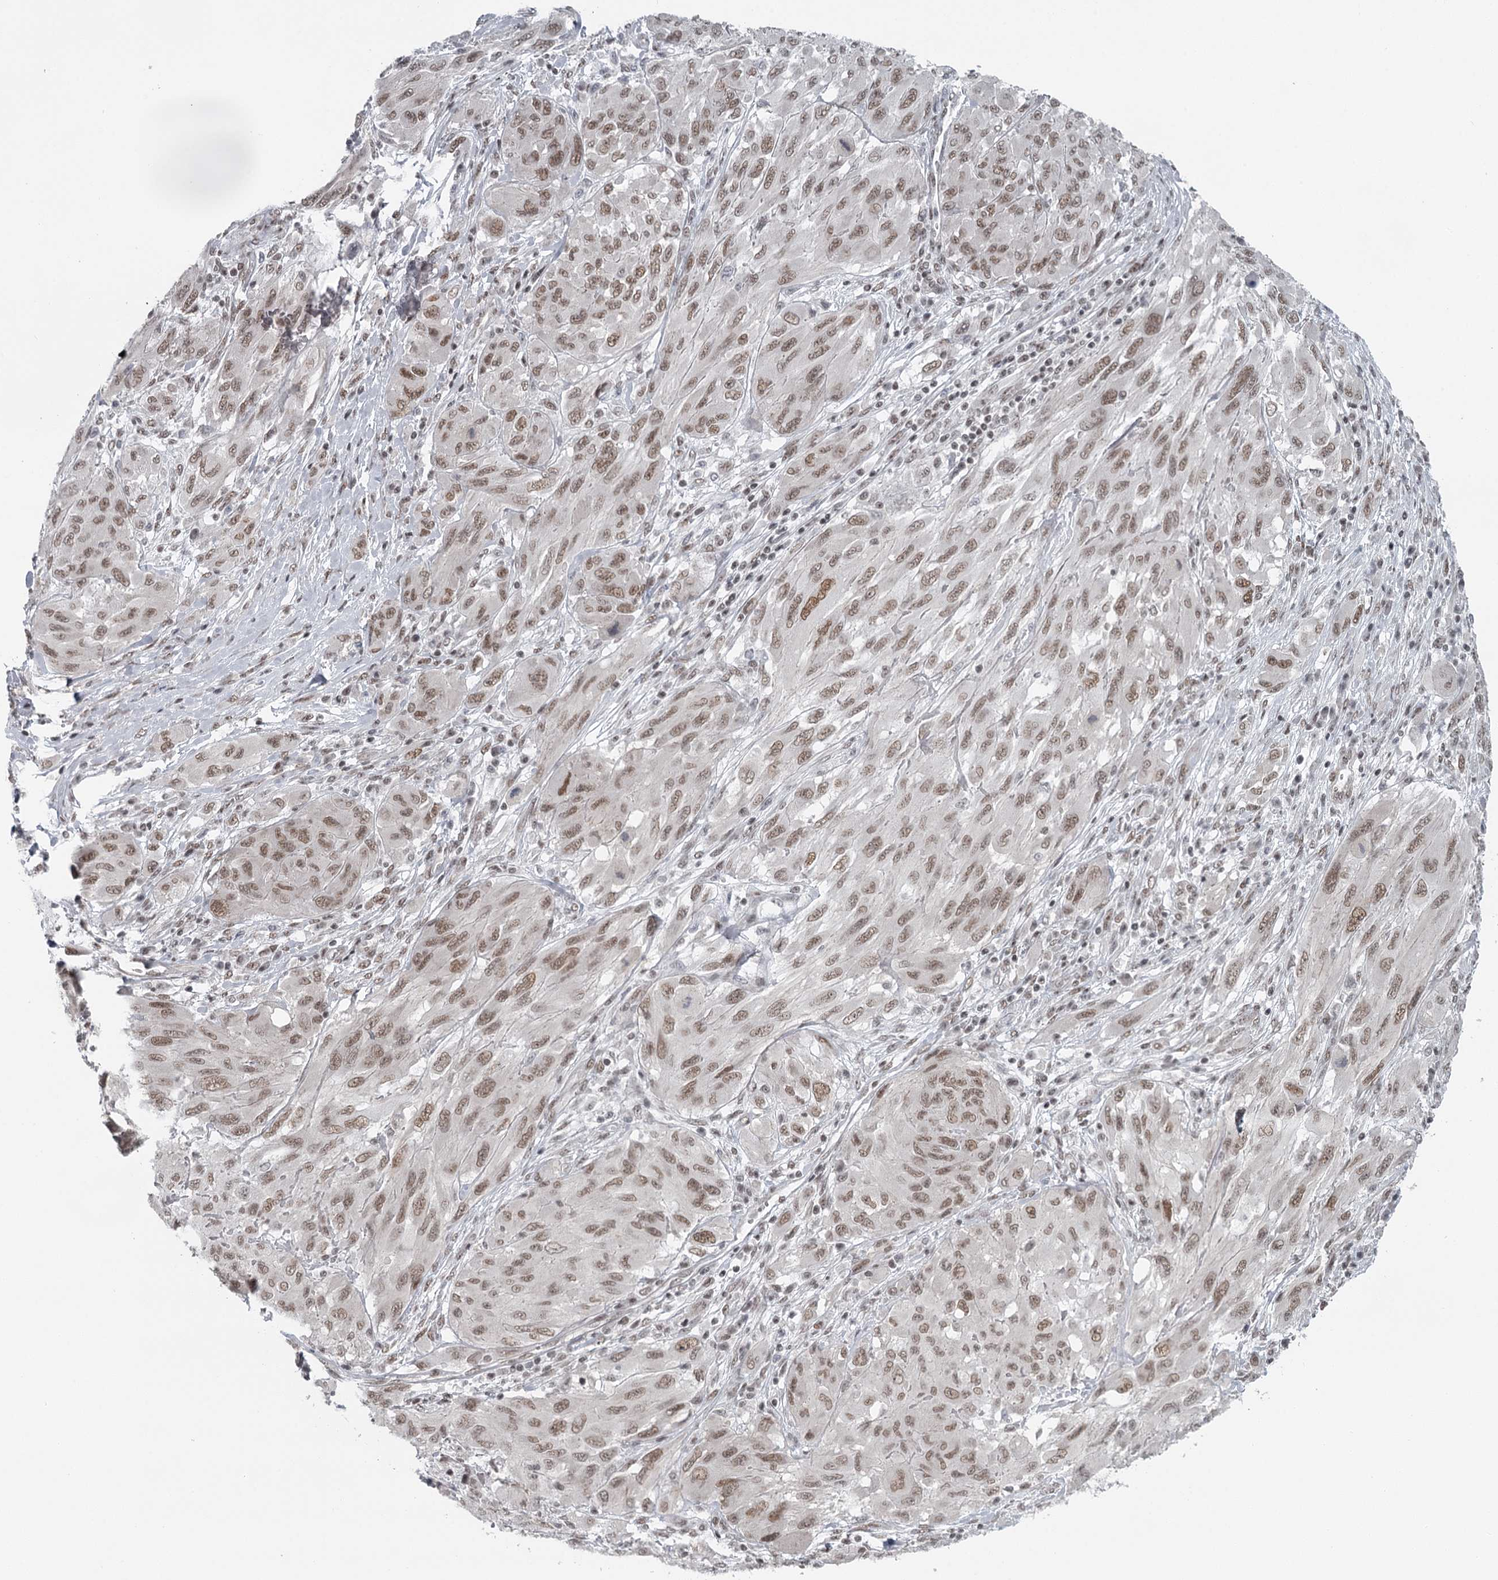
{"staining": {"intensity": "moderate", "quantity": ">75%", "location": "nuclear"}, "tissue": "melanoma", "cell_type": "Tumor cells", "image_type": "cancer", "snomed": [{"axis": "morphology", "description": "Malignant melanoma, NOS"}, {"axis": "topography", "description": "Skin"}], "caption": "This photomicrograph shows malignant melanoma stained with immunohistochemistry to label a protein in brown. The nuclear of tumor cells show moderate positivity for the protein. Nuclei are counter-stained blue.", "gene": "FAM13C", "patient": {"sex": "female", "age": 91}}